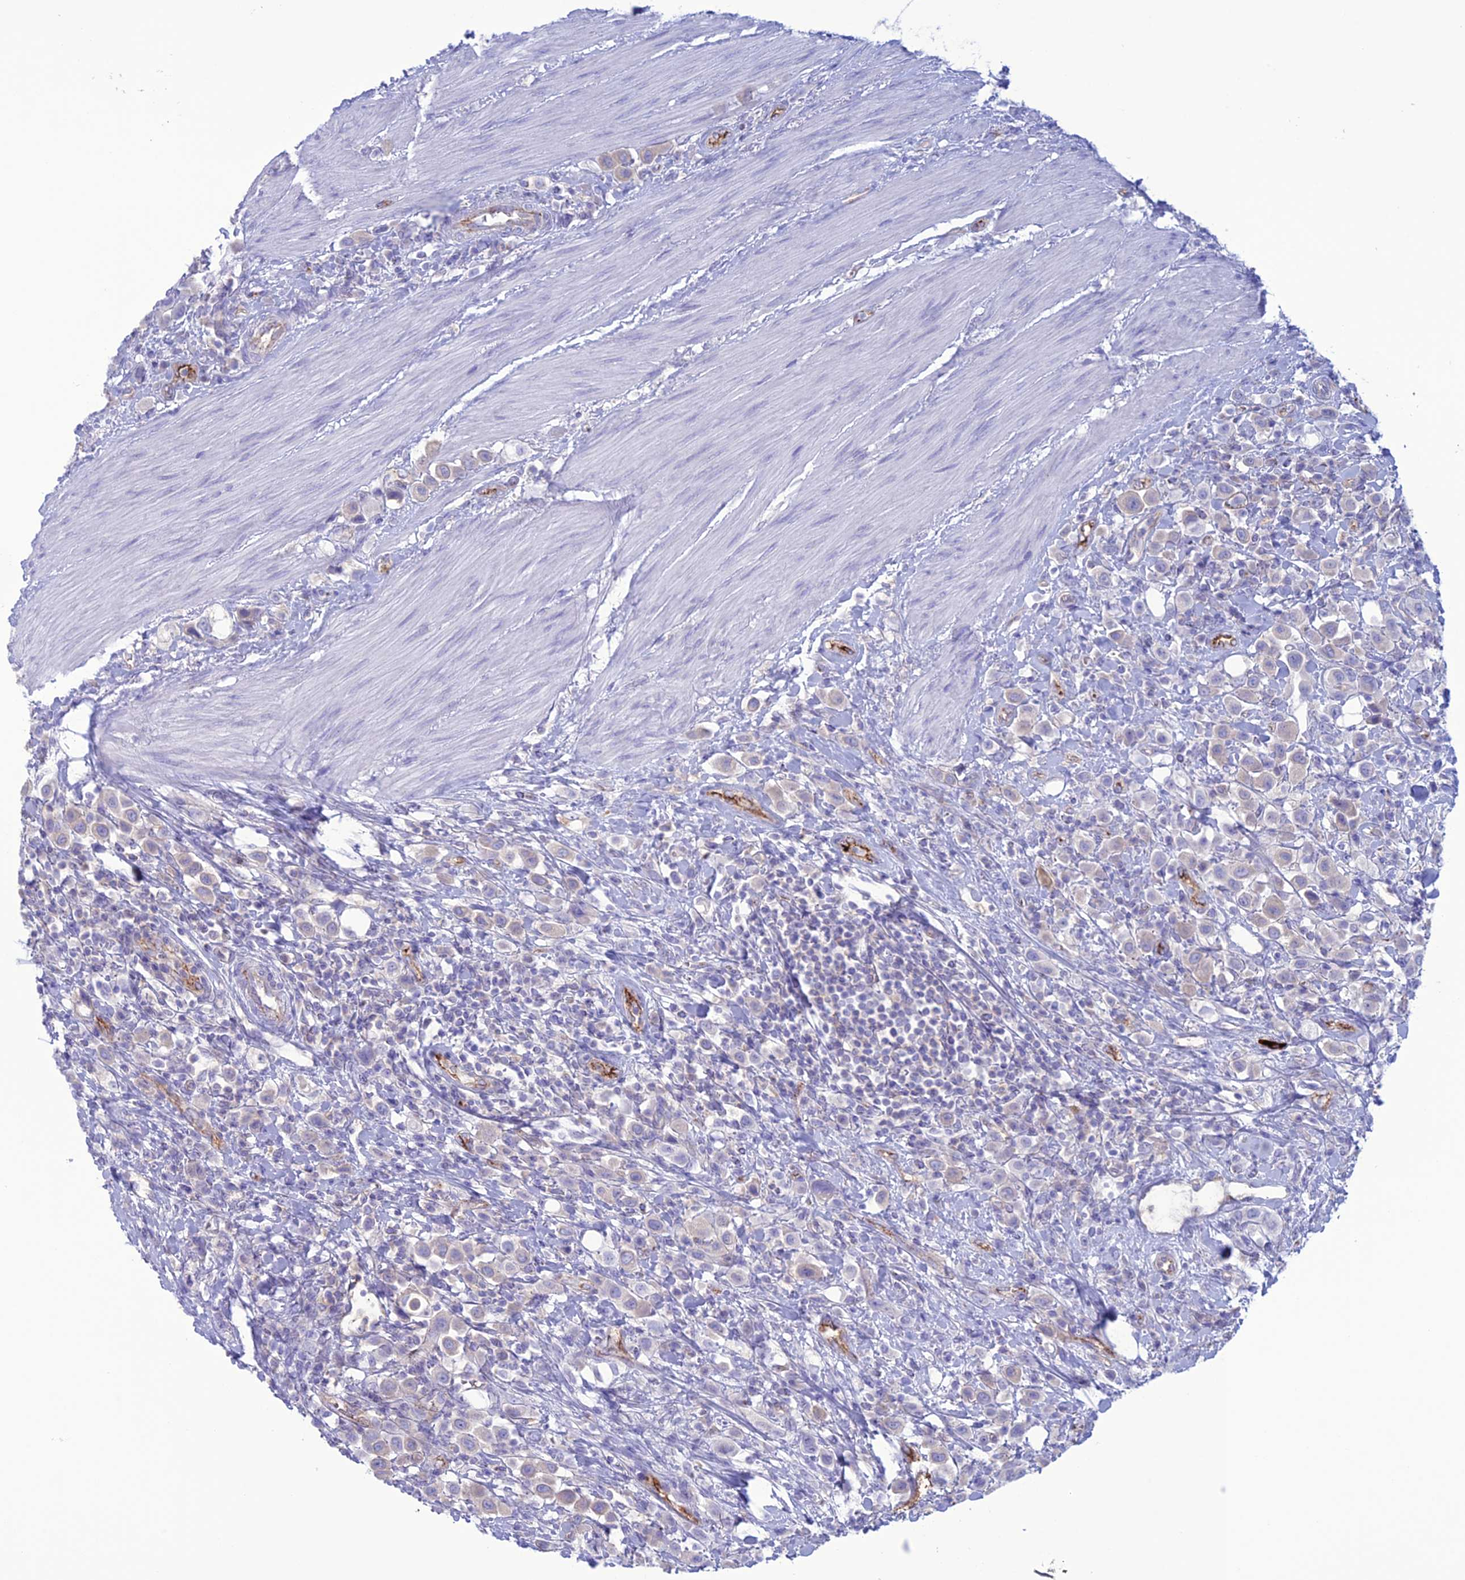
{"staining": {"intensity": "negative", "quantity": "none", "location": "none"}, "tissue": "urothelial cancer", "cell_type": "Tumor cells", "image_type": "cancer", "snomed": [{"axis": "morphology", "description": "Urothelial carcinoma, High grade"}, {"axis": "topography", "description": "Urinary bladder"}], "caption": "Immunohistochemistry (IHC) micrograph of neoplastic tissue: human high-grade urothelial carcinoma stained with DAB shows no significant protein staining in tumor cells.", "gene": "CDC42EP5", "patient": {"sex": "male", "age": 50}}